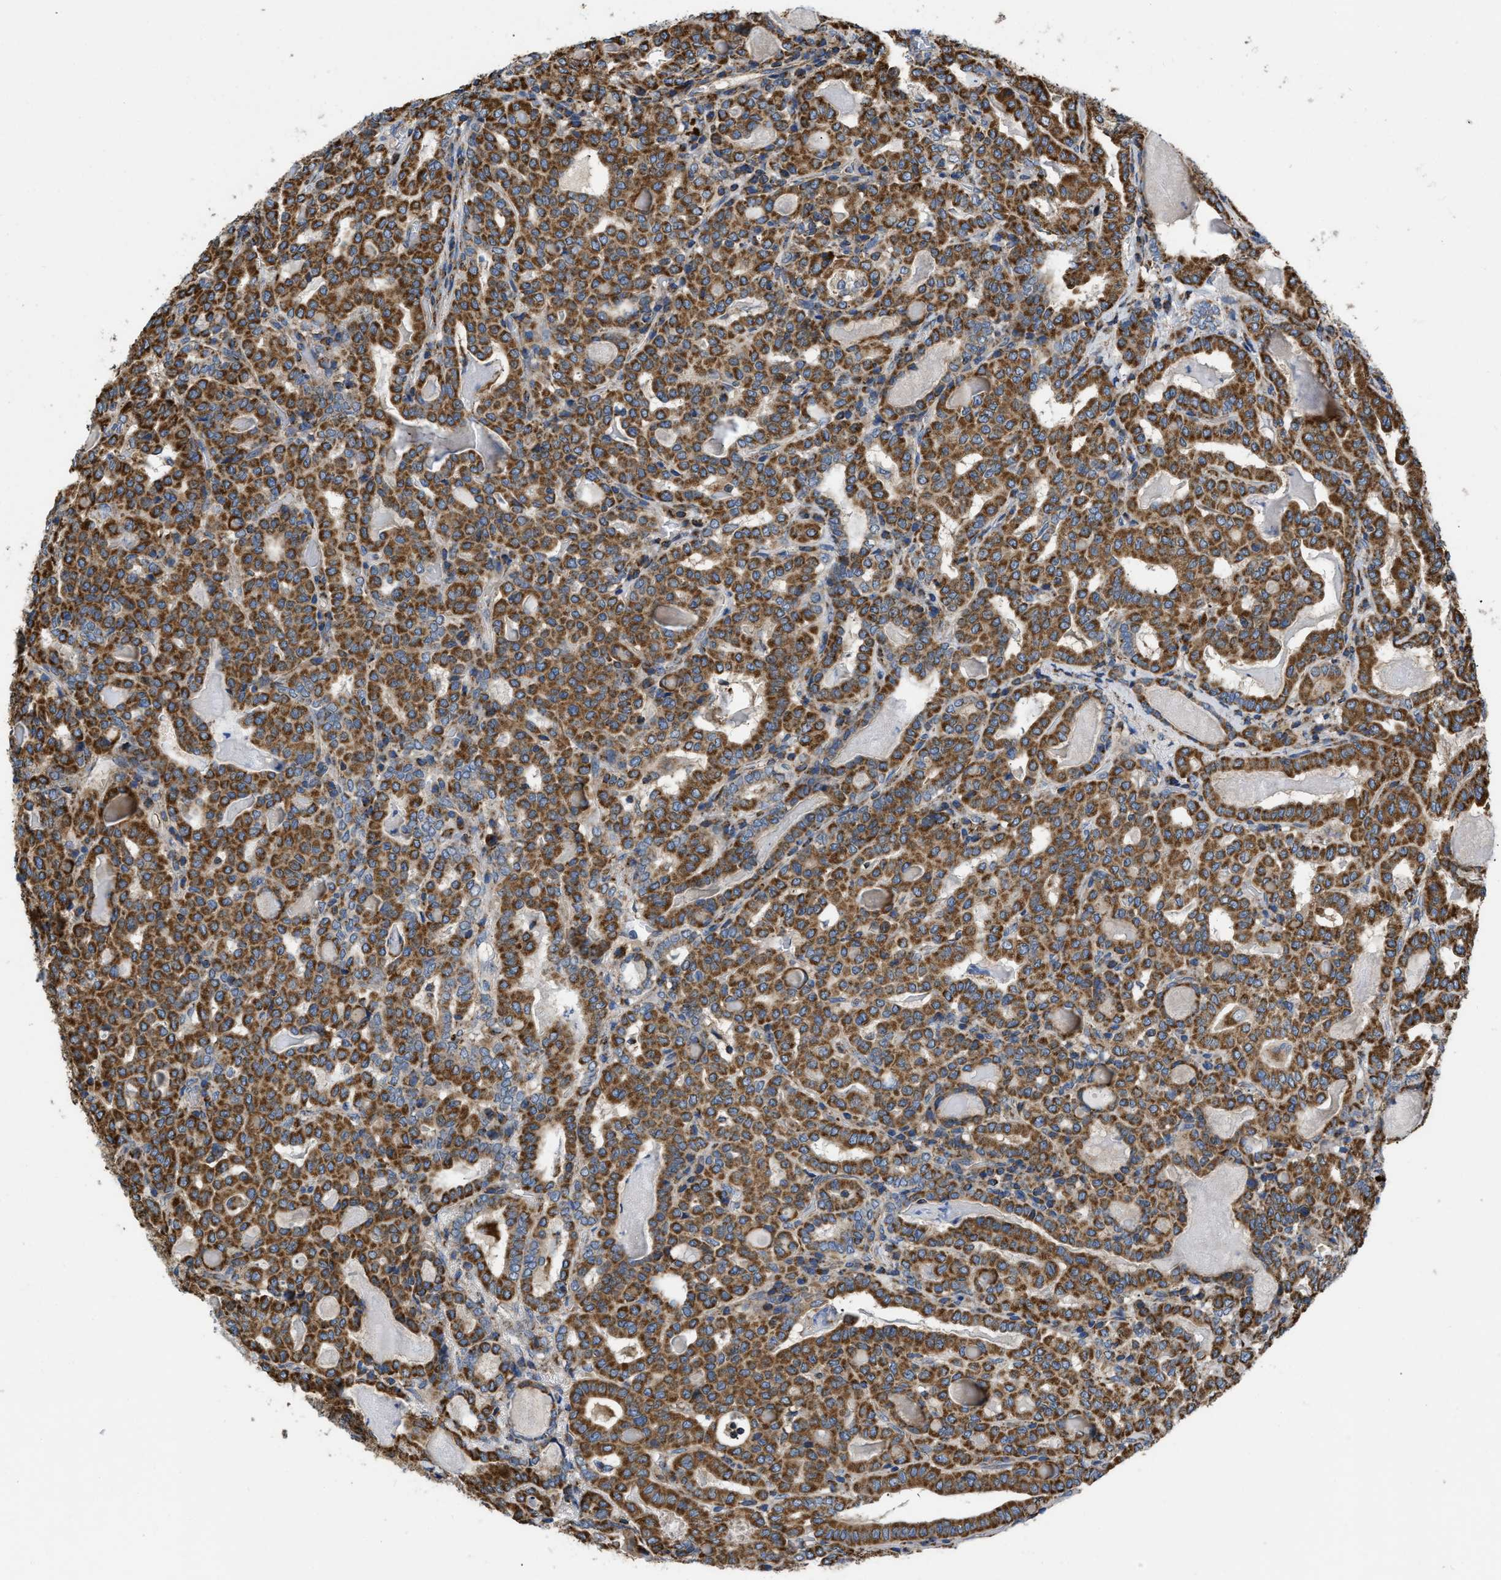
{"staining": {"intensity": "strong", "quantity": ">75%", "location": "cytoplasmic/membranous"}, "tissue": "thyroid cancer", "cell_type": "Tumor cells", "image_type": "cancer", "snomed": [{"axis": "morphology", "description": "Papillary adenocarcinoma, NOS"}, {"axis": "topography", "description": "Thyroid gland"}], "caption": "Protein expression by immunohistochemistry demonstrates strong cytoplasmic/membranous expression in approximately >75% of tumor cells in thyroid cancer (papillary adenocarcinoma).", "gene": "OPTN", "patient": {"sex": "female", "age": 42}}